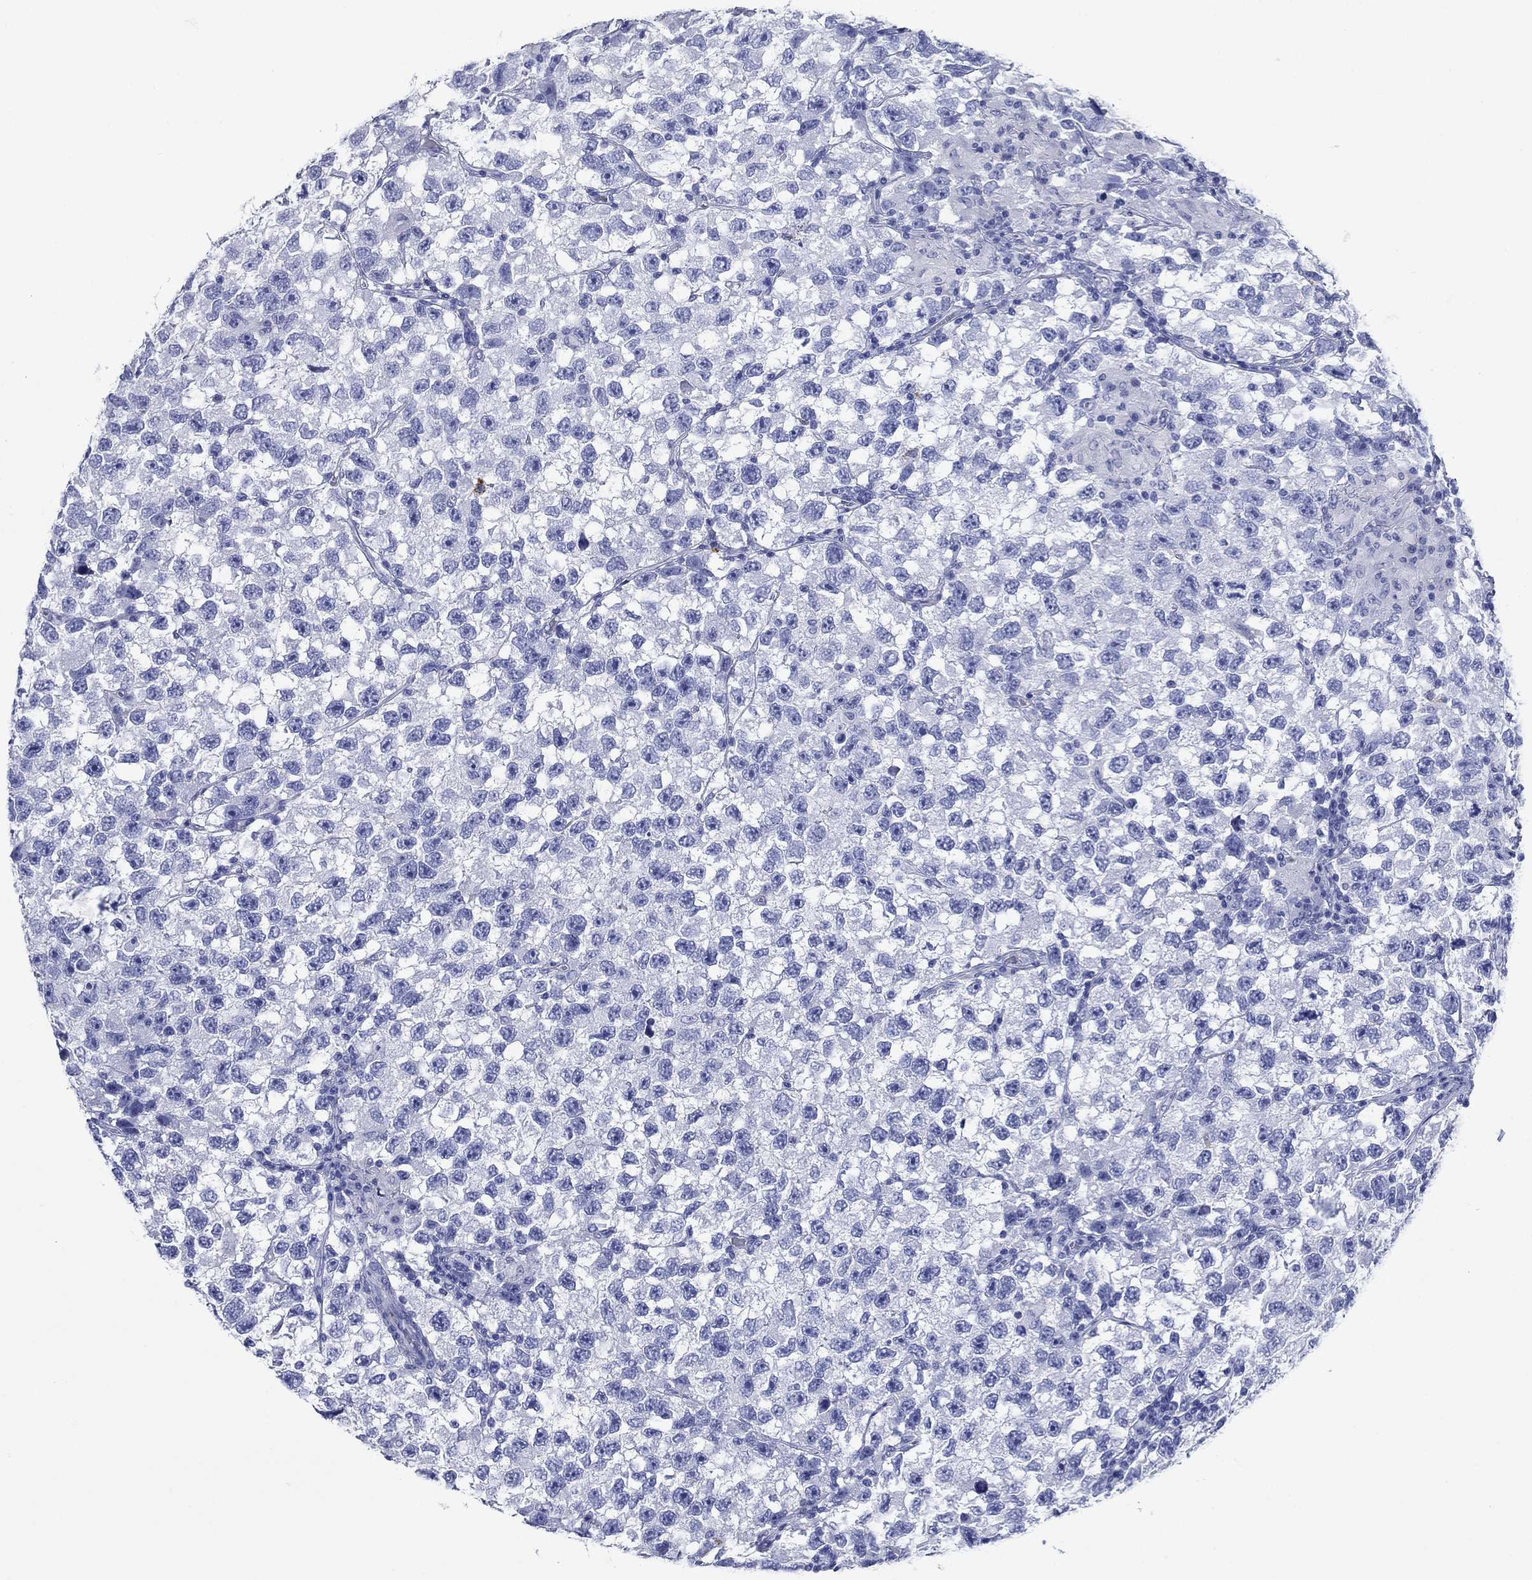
{"staining": {"intensity": "negative", "quantity": "none", "location": "none"}, "tissue": "testis cancer", "cell_type": "Tumor cells", "image_type": "cancer", "snomed": [{"axis": "morphology", "description": "Seminoma, NOS"}, {"axis": "topography", "description": "Testis"}], "caption": "This is an IHC histopathology image of human testis seminoma. There is no expression in tumor cells.", "gene": "AZU1", "patient": {"sex": "male", "age": 26}}